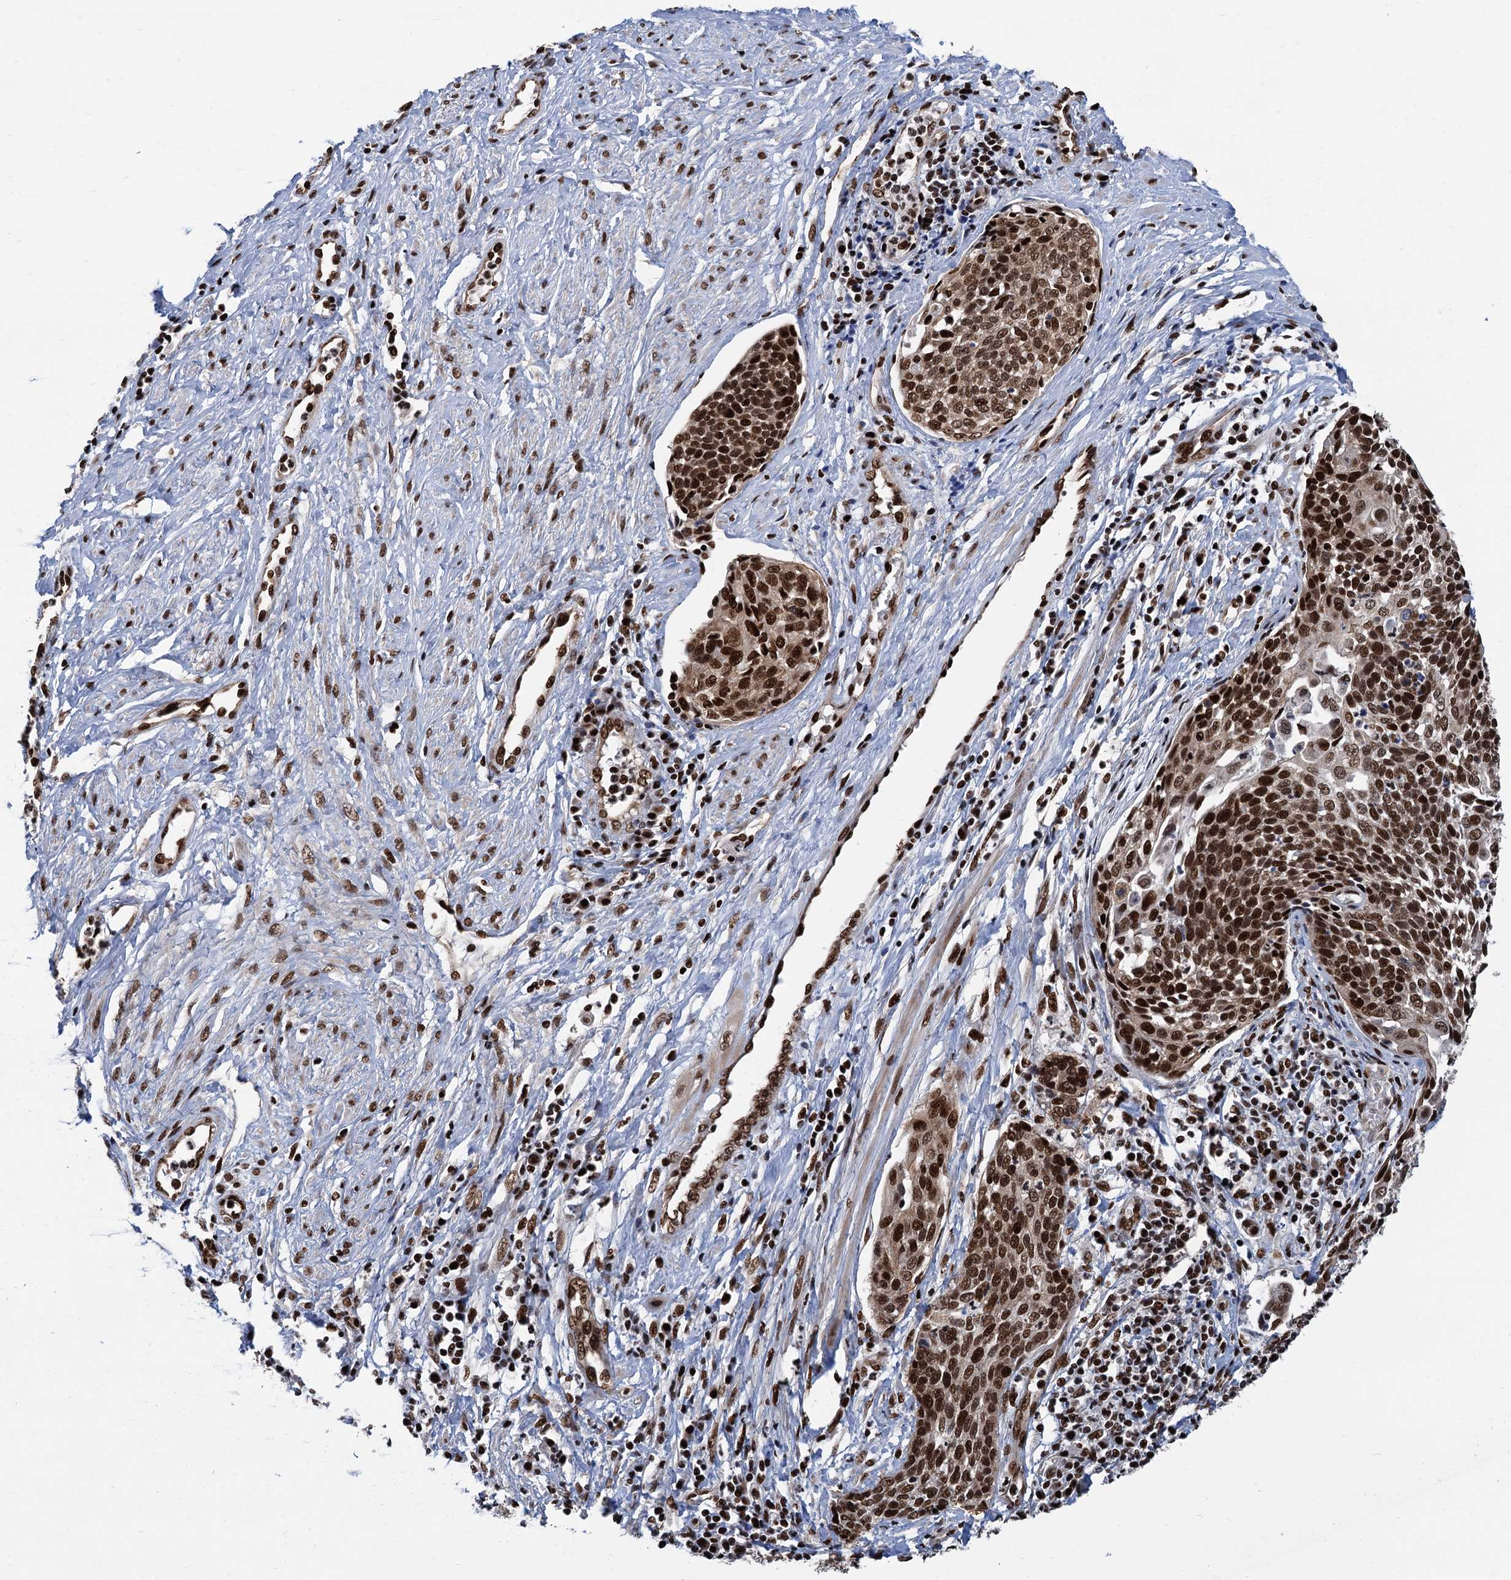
{"staining": {"intensity": "strong", "quantity": ">75%", "location": "cytoplasmic/membranous,nuclear"}, "tissue": "cervical cancer", "cell_type": "Tumor cells", "image_type": "cancer", "snomed": [{"axis": "morphology", "description": "Squamous cell carcinoma, NOS"}, {"axis": "topography", "description": "Cervix"}], "caption": "Immunohistochemistry (IHC) micrograph of cervical squamous cell carcinoma stained for a protein (brown), which reveals high levels of strong cytoplasmic/membranous and nuclear staining in about >75% of tumor cells.", "gene": "PPP4R1", "patient": {"sex": "female", "age": 34}}